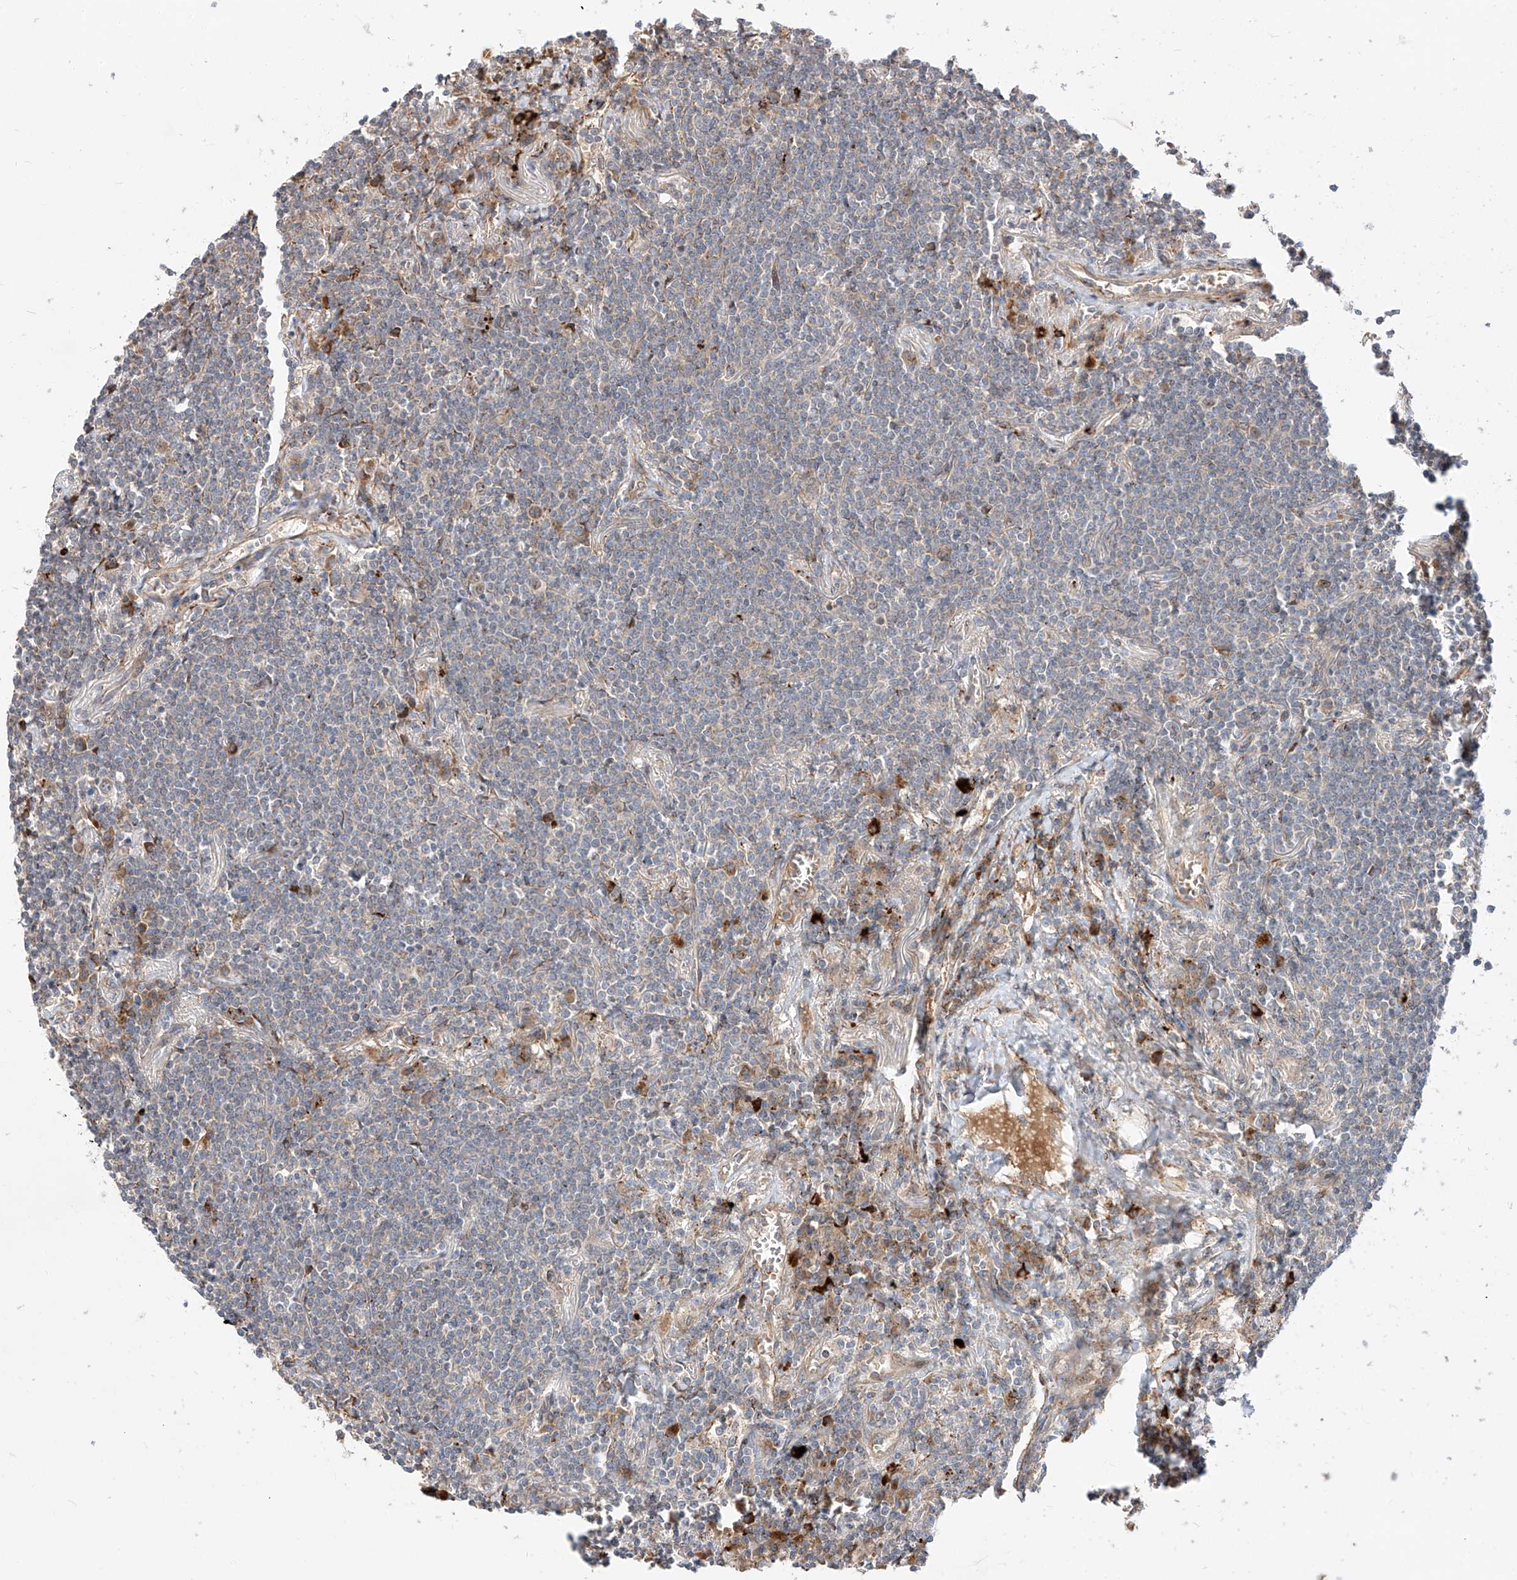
{"staining": {"intensity": "negative", "quantity": "none", "location": "none"}, "tissue": "lymphoma", "cell_type": "Tumor cells", "image_type": "cancer", "snomed": [{"axis": "morphology", "description": "Malignant lymphoma, non-Hodgkin's type, Low grade"}, {"axis": "topography", "description": "Lung"}], "caption": "Micrograph shows no protein positivity in tumor cells of malignant lymphoma, non-Hodgkin's type (low-grade) tissue. The staining was performed using DAB (3,3'-diaminobenzidine) to visualize the protein expression in brown, while the nuclei were stained in blue with hematoxylin (Magnification: 20x).", "gene": "DIRAS3", "patient": {"sex": "female", "age": 71}}